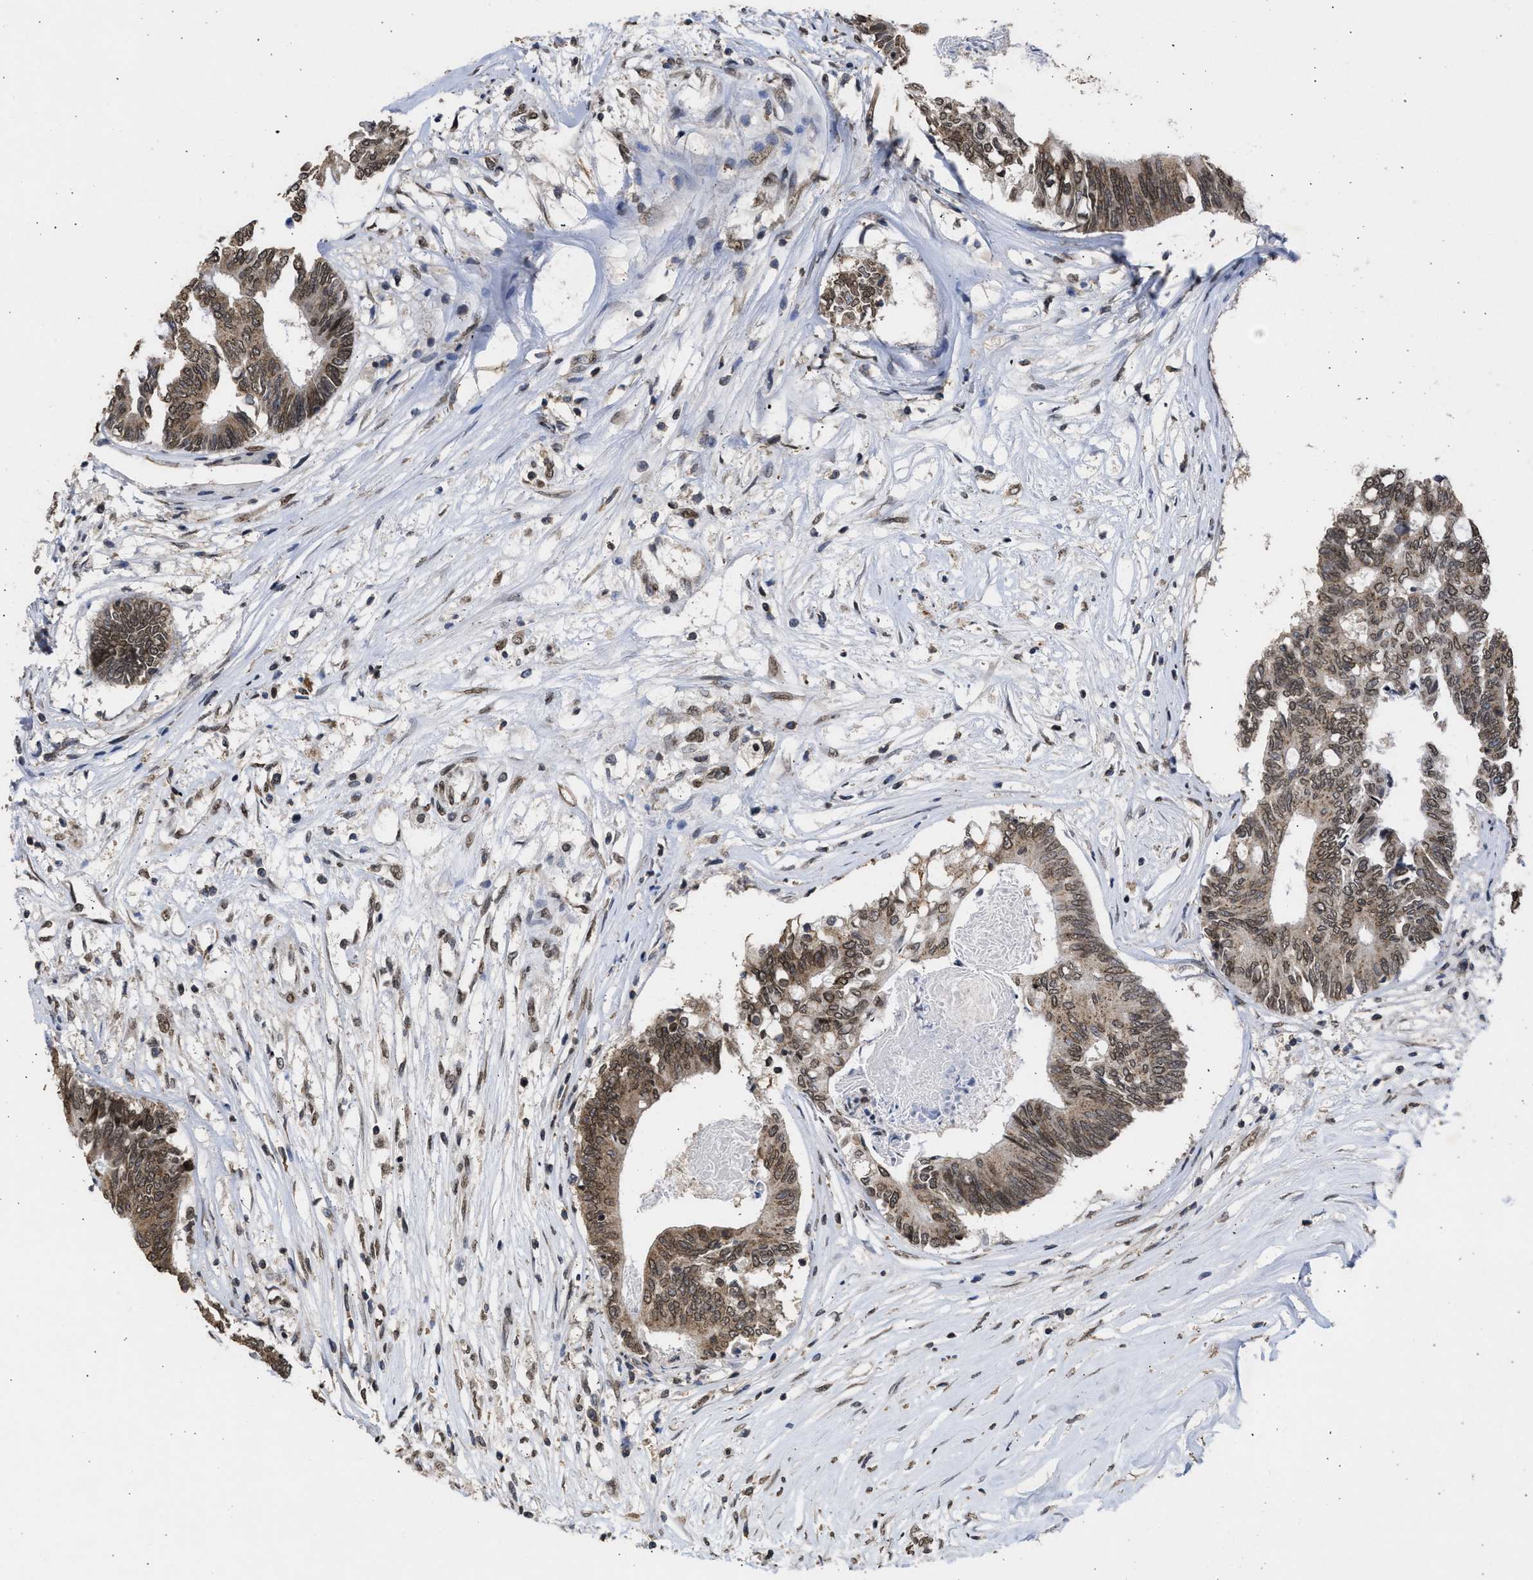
{"staining": {"intensity": "moderate", "quantity": ">75%", "location": "cytoplasmic/membranous,nuclear"}, "tissue": "colorectal cancer", "cell_type": "Tumor cells", "image_type": "cancer", "snomed": [{"axis": "morphology", "description": "Adenocarcinoma, NOS"}, {"axis": "topography", "description": "Rectum"}], "caption": "Colorectal adenocarcinoma stained with DAB IHC displays medium levels of moderate cytoplasmic/membranous and nuclear staining in about >75% of tumor cells. (DAB (3,3'-diaminobenzidine) IHC, brown staining for protein, blue staining for nuclei).", "gene": "NUP35", "patient": {"sex": "male", "age": 63}}